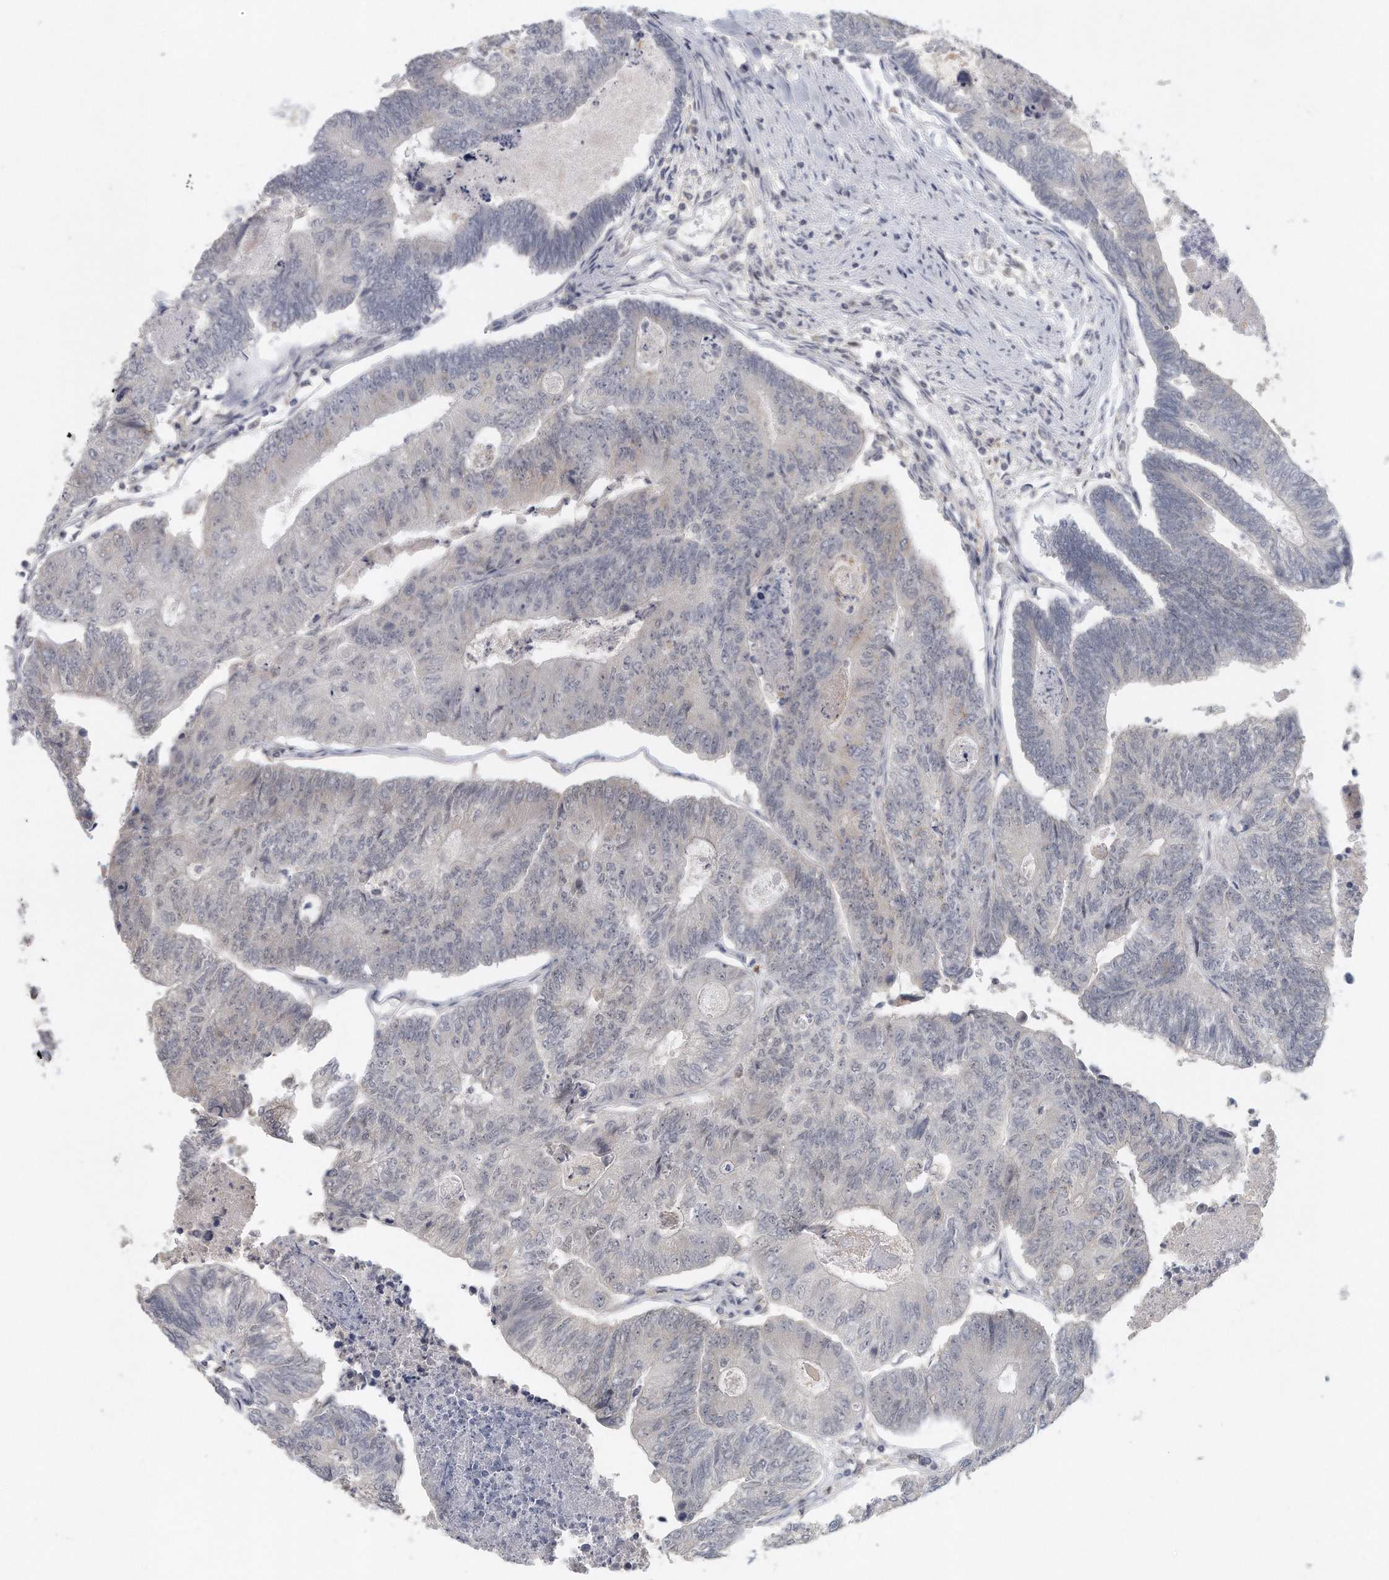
{"staining": {"intensity": "negative", "quantity": "none", "location": "none"}, "tissue": "colorectal cancer", "cell_type": "Tumor cells", "image_type": "cancer", "snomed": [{"axis": "morphology", "description": "Adenocarcinoma, NOS"}, {"axis": "topography", "description": "Colon"}], "caption": "IHC of colorectal cancer demonstrates no positivity in tumor cells.", "gene": "DDX43", "patient": {"sex": "female", "age": 67}}